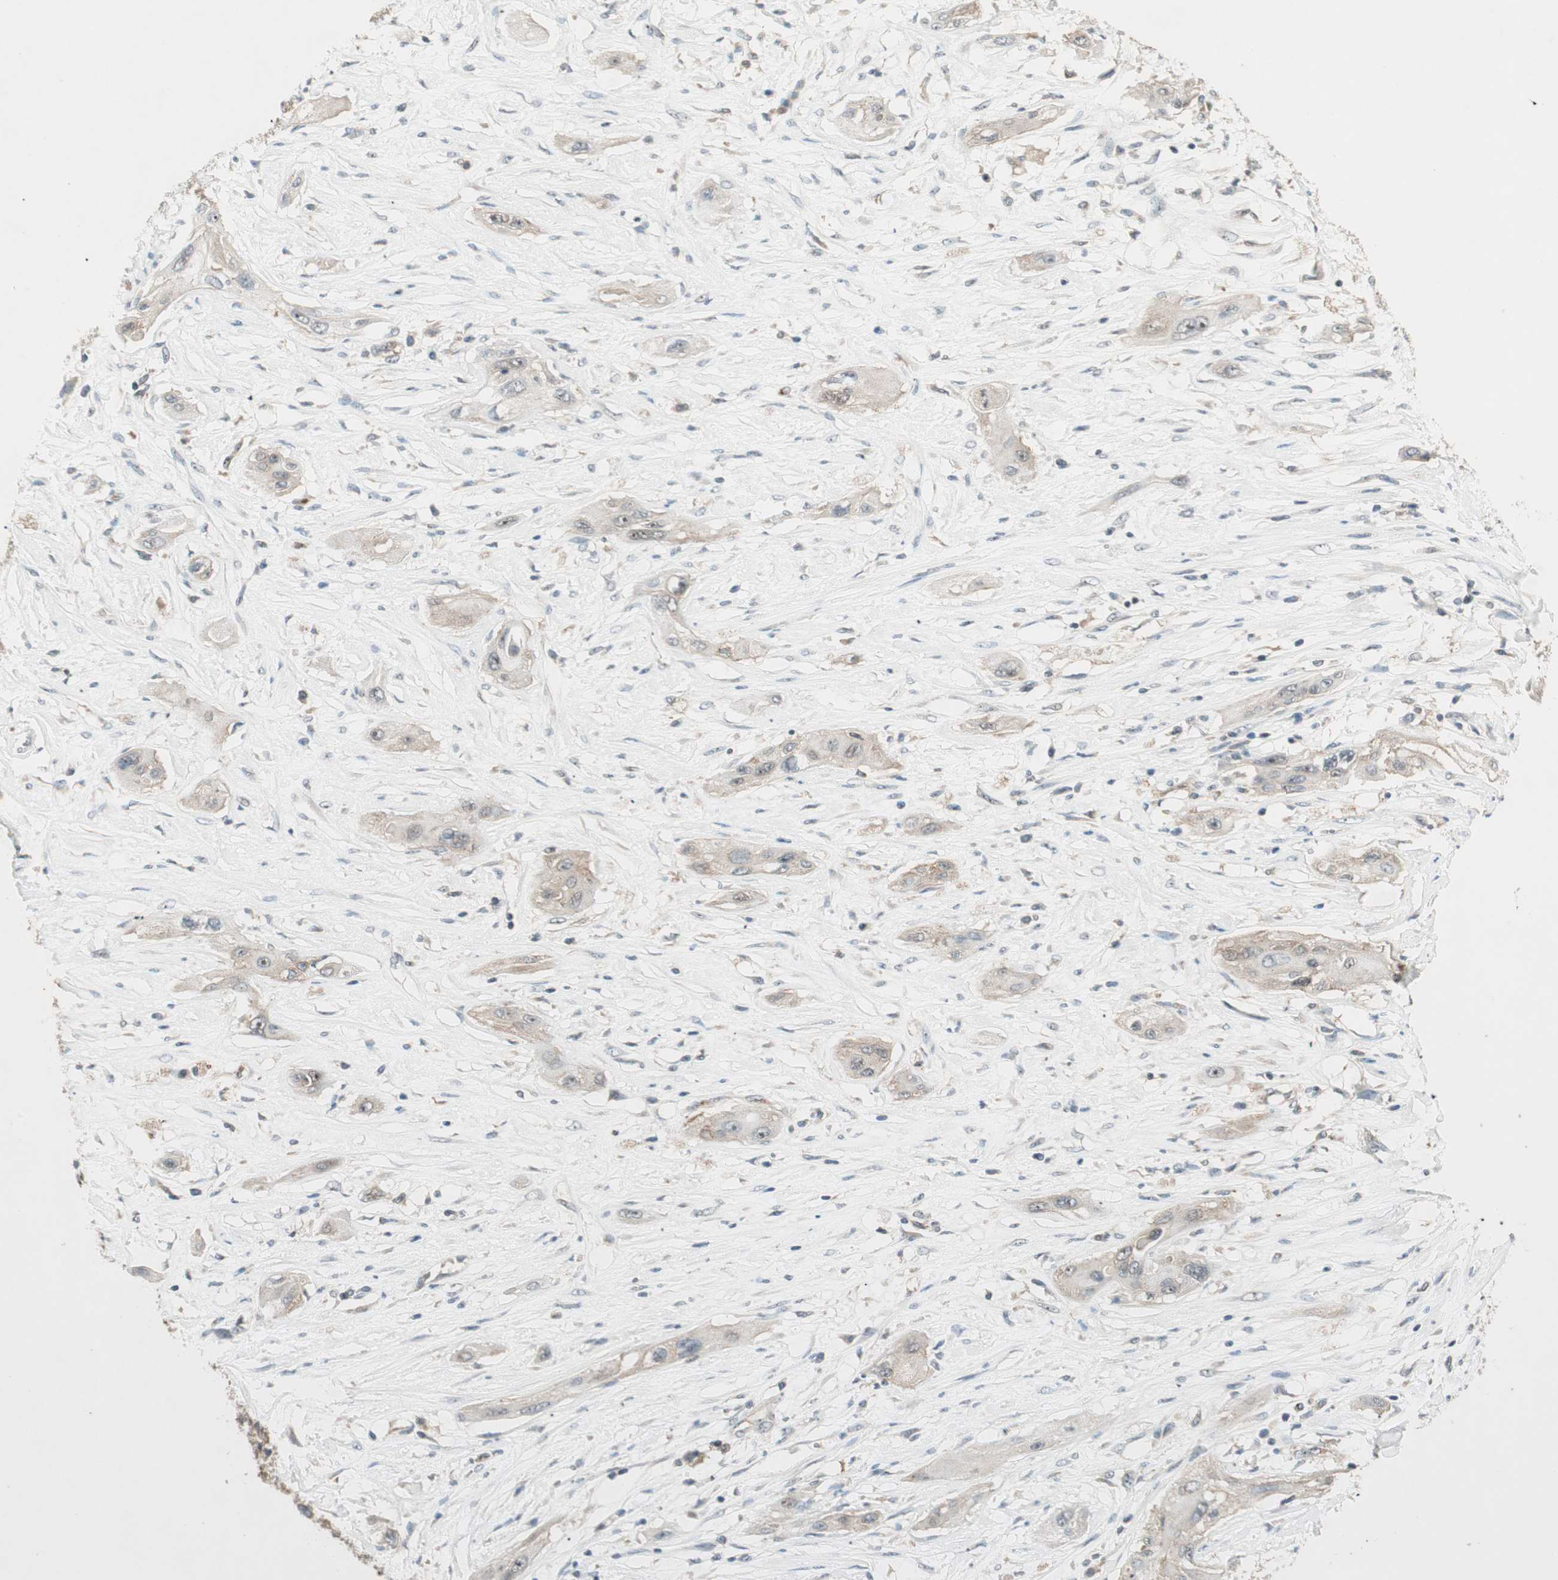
{"staining": {"intensity": "moderate", "quantity": ">75%", "location": "cytoplasmic/membranous,nuclear"}, "tissue": "lung cancer", "cell_type": "Tumor cells", "image_type": "cancer", "snomed": [{"axis": "morphology", "description": "Squamous cell carcinoma, NOS"}, {"axis": "topography", "description": "Lung"}], "caption": "Tumor cells exhibit medium levels of moderate cytoplasmic/membranous and nuclear positivity in about >75% of cells in human lung cancer (squamous cell carcinoma).", "gene": "CC2D1A", "patient": {"sex": "female", "age": 47}}